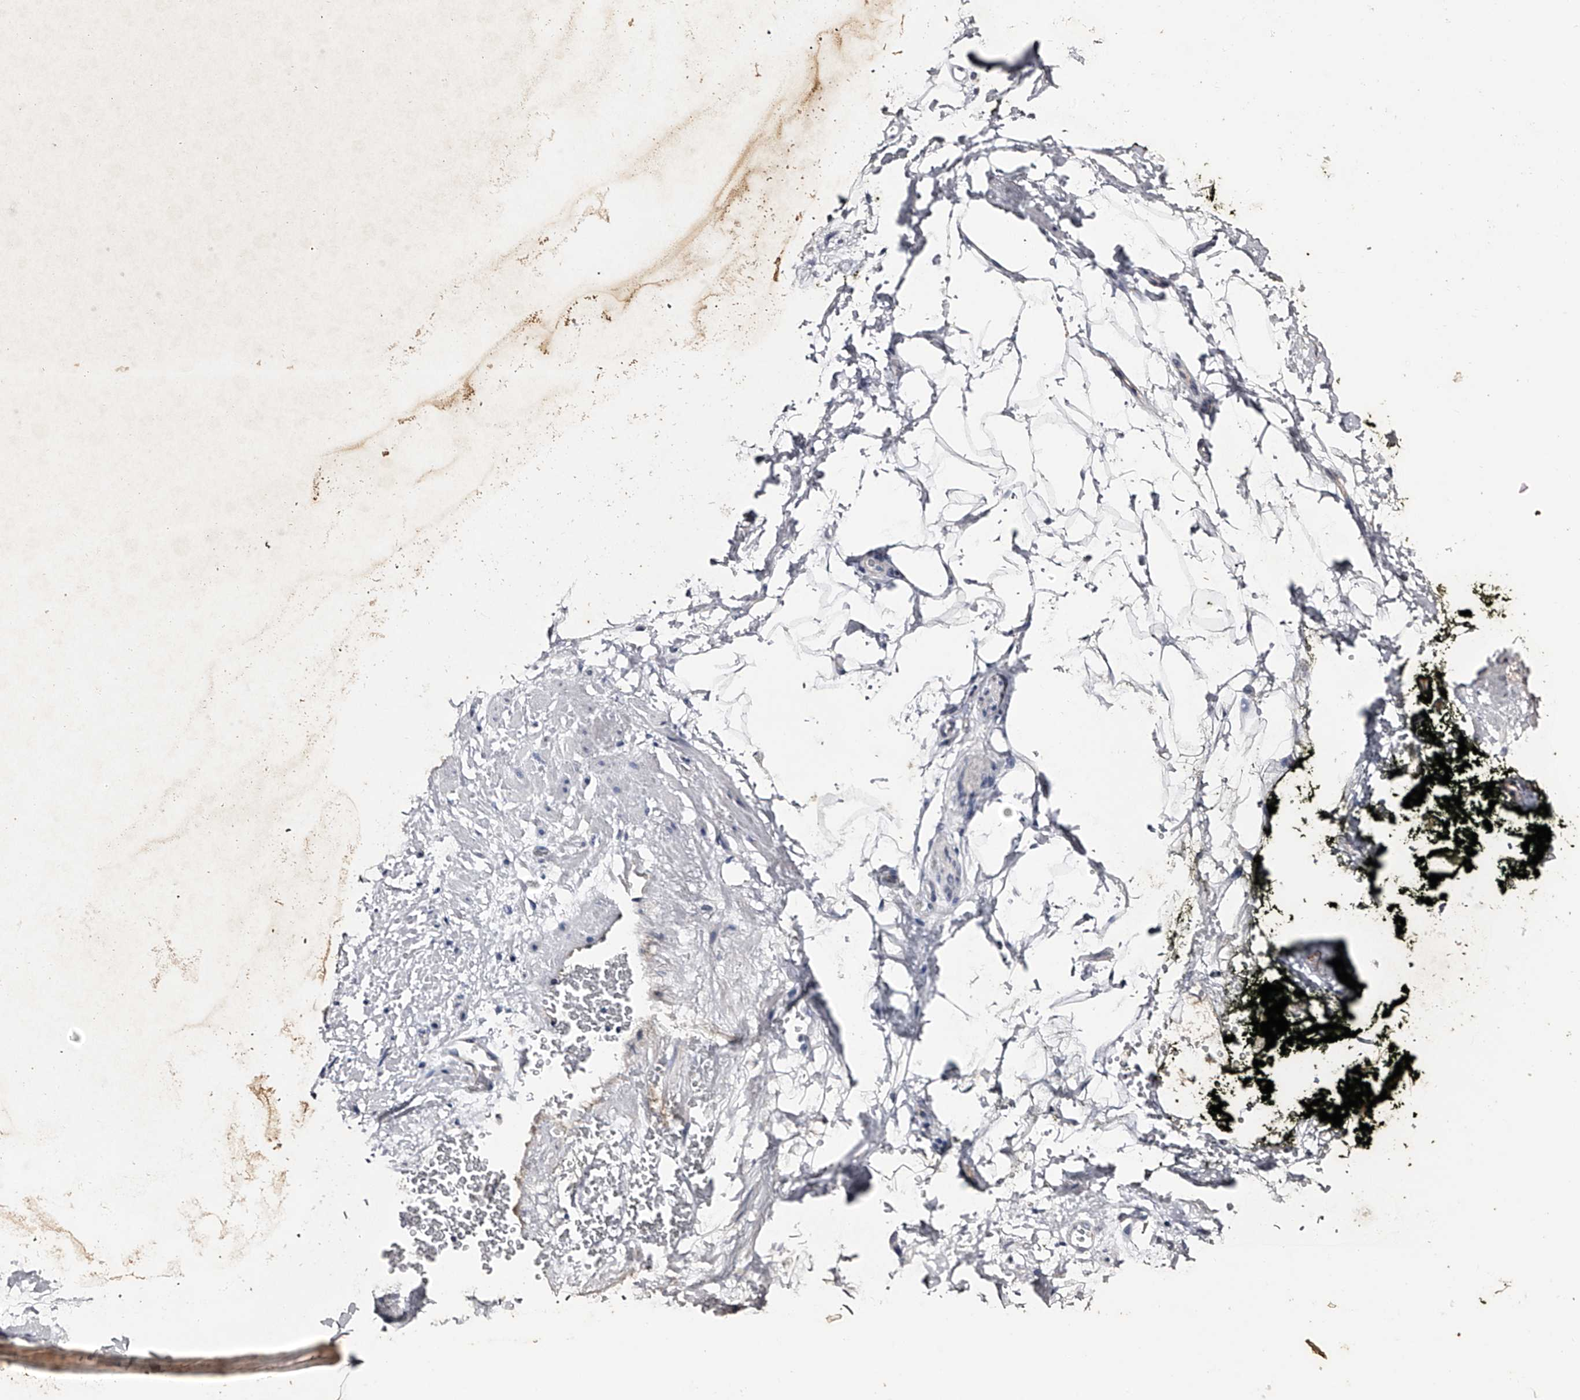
{"staining": {"intensity": "negative", "quantity": "none", "location": "none"}, "tissue": "adipose tissue", "cell_type": "Adipocytes", "image_type": "normal", "snomed": [{"axis": "morphology", "description": "Normal tissue, NOS"}, {"axis": "morphology", "description": "Adenocarcinoma, NOS"}, {"axis": "topography", "description": "Pancreas"}, {"axis": "topography", "description": "Peripheral nerve tissue"}], "caption": "Histopathology image shows no protein expression in adipocytes of unremarkable adipose tissue. (DAB (3,3'-diaminobenzidine) IHC, high magnification).", "gene": "MDN1", "patient": {"sex": "male", "age": 59}}